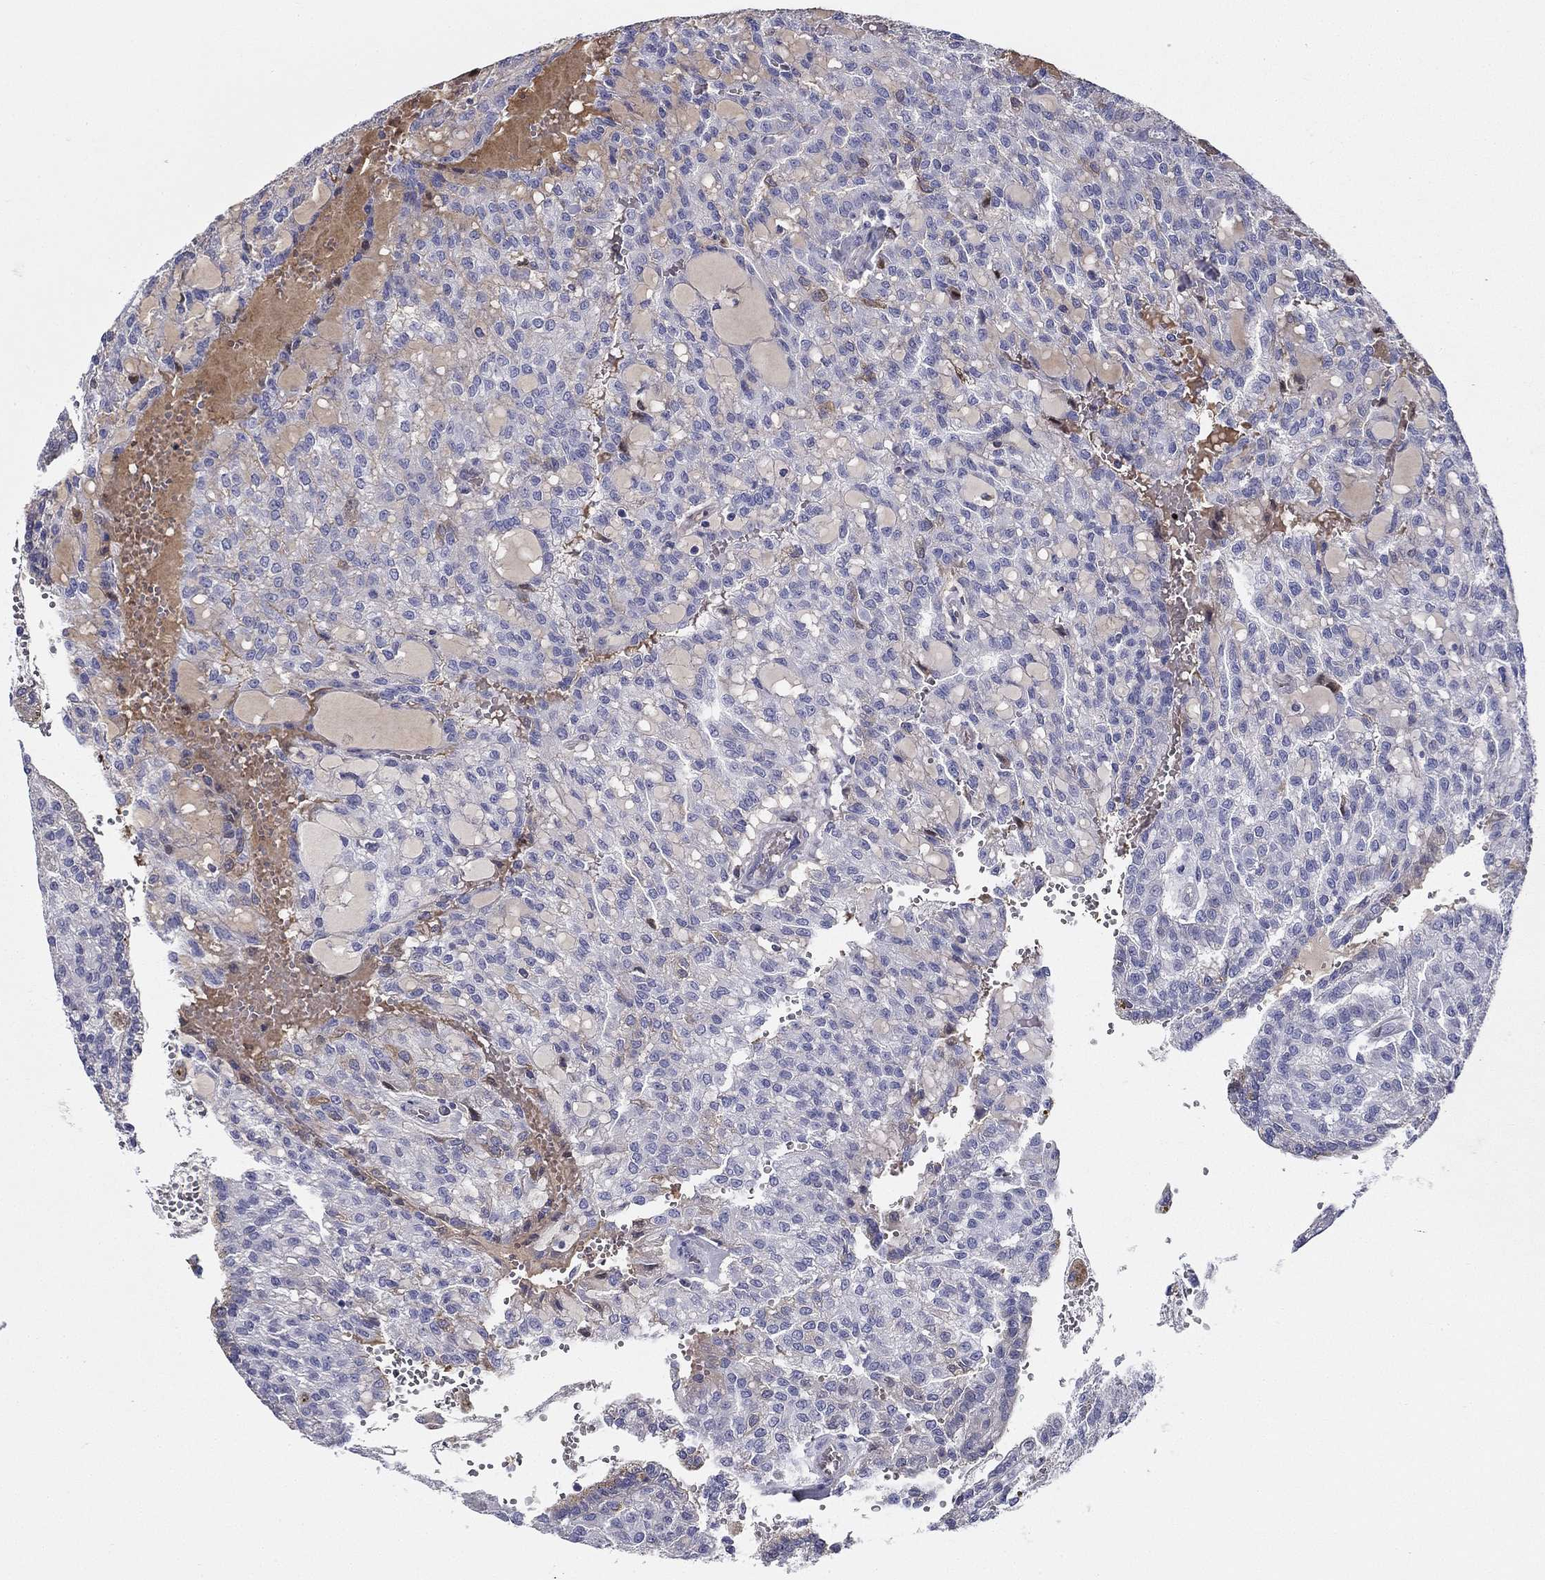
{"staining": {"intensity": "negative", "quantity": "none", "location": "none"}, "tissue": "renal cancer", "cell_type": "Tumor cells", "image_type": "cancer", "snomed": [{"axis": "morphology", "description": "Adenocarcinoma, NOS"}, {"axis": "topography", "description": "Kidney"}], "caption": "Tumor cells show no significant protein staining in renal cancer. Brightfield microscopy of immunohistochemistry (IHC) stained with DAB (brown) and hematoxylin (blue), captured at high magnification.", "gene": "CPLX4", "patient": {"sex": "male", "age": 63}}